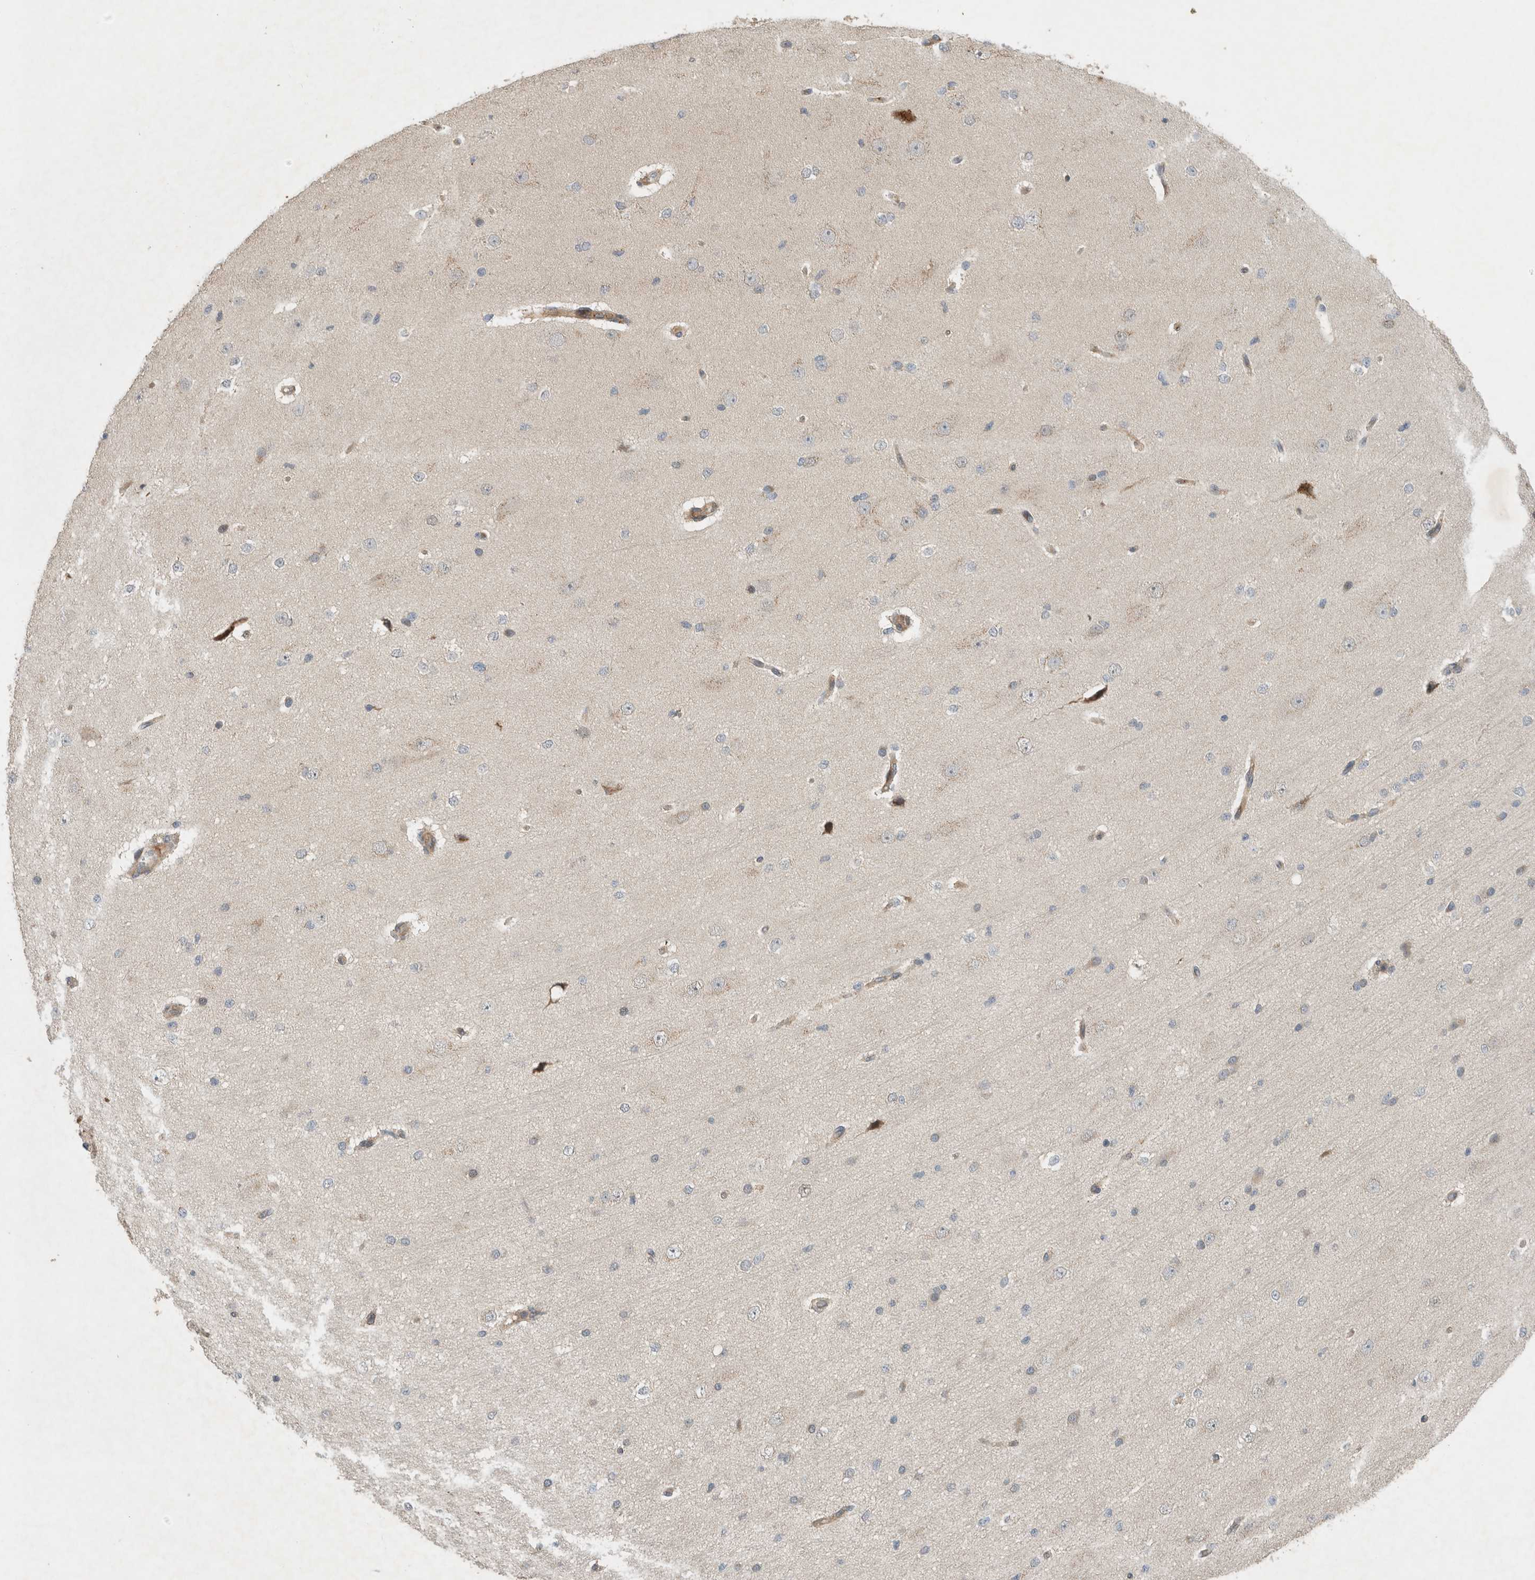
{"staining": {"intensity": "weak", "quantity": ">75%", "location": "cytoplasmic/membranous"}, "tissue": "cerebral cortex", "cell_type": "Endothelial cells", "image_type": "normal", "snomed": [{"axis": "morphology", "description": "Normal tissue, NOS"}, {"axis": "morphology", "description": "Developmental malformation"}, {"axis": "topography", "description": "Cerebral cortex"}], "caption": "Benign cerebral cortex displays weak cytoplasmic/membranous staining in approximately >75% of endothelial cells, visualized by immunohistochemistry. (brown staining indicates protein expression, while blue staining denotes nuclei).", "gene": "ARMC9", "patient": {"sex": "female", "age": 30}}